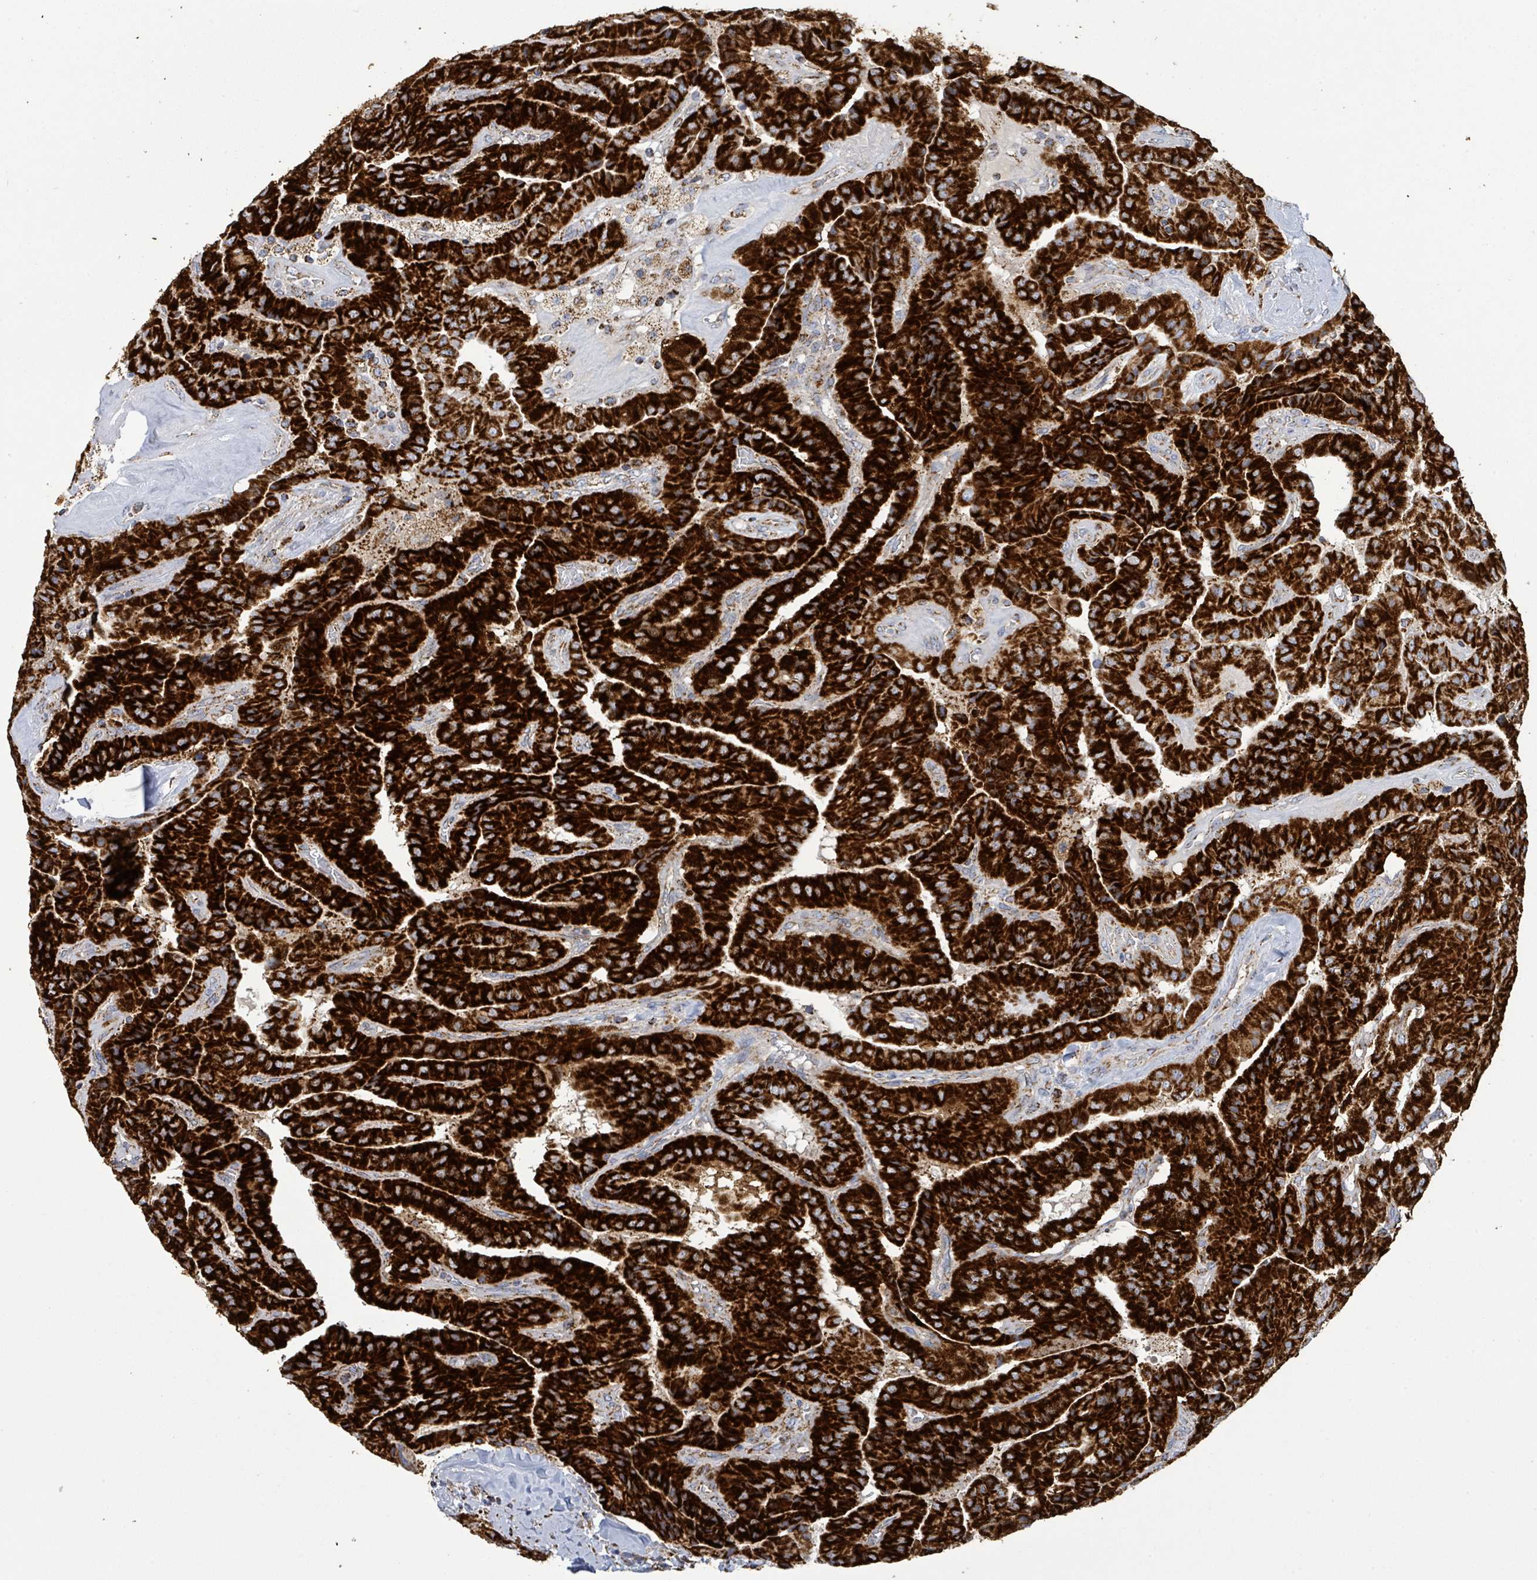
{"staining": {"intensity": "strong", "quantity": ">75%", "location": "cytoplasmic/membranous"}, "tissue": "thyroid cancer", "cell_type": "Tumor cells", "image_type": "cancer", "snomed": [{"axis": "morphology", "description": "Normal tissue, NOS"}, {"axis": "morphology", "description": "Papillary adenocarcinoma, NOS"}, {"axis": "topography", "description": "Thyroid gland"}], "caption": "About >75% of tumor cells in human papillary adenocarcinoma (thyroid) show strong cytoplasmic/membranous protein expression as visualized by brown immunohistochemical staining.", "gene": "SUCLG2", "patient": {"sex": "female", "age": 59}}